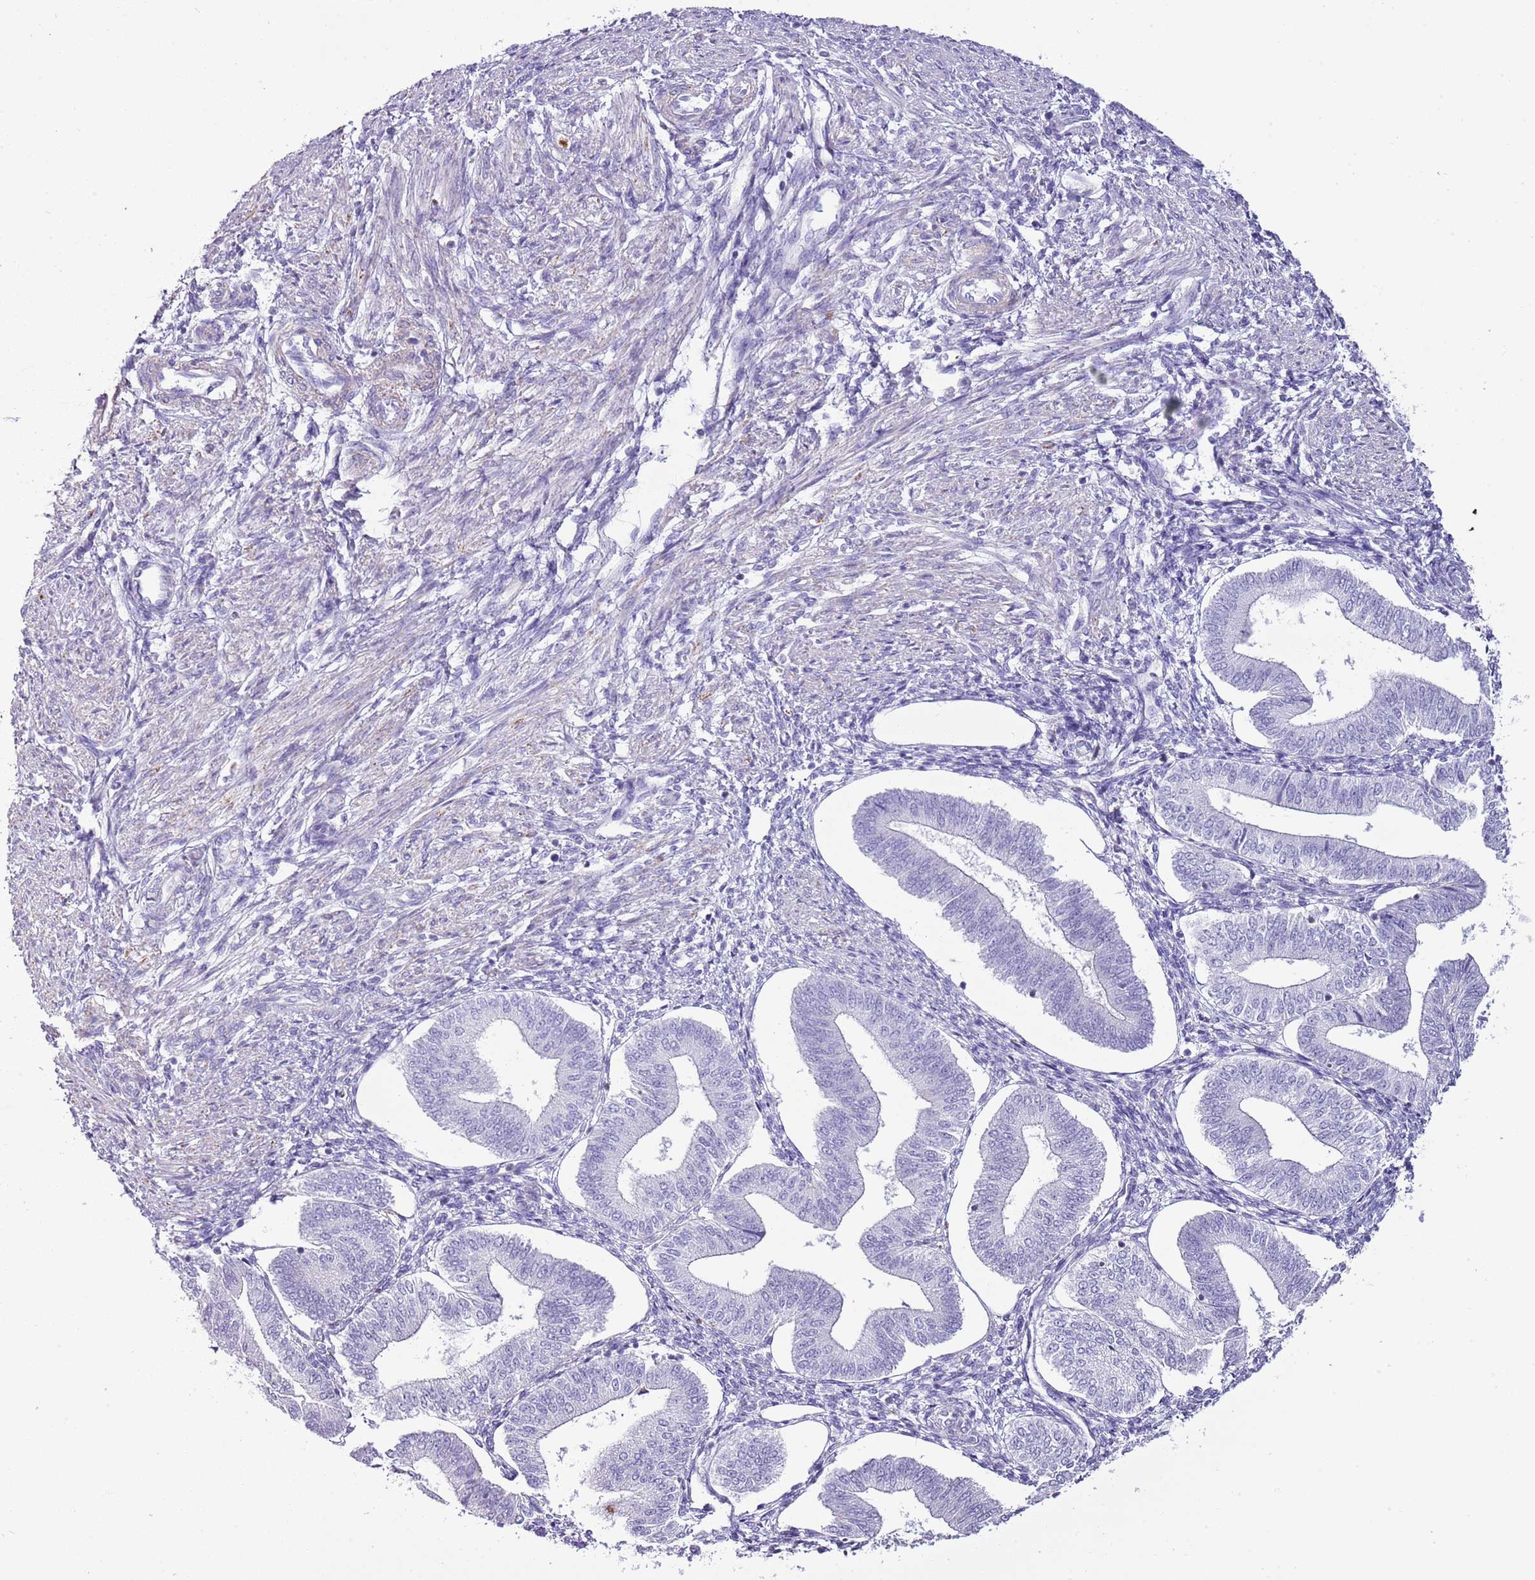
{"staining": {"intensity": "negative", "quantity": "none", "location": "none"}, "tissue": "endometrium", "cell_type": "Cells in endometrial stroma", "image_type": "normal", "snomed": [{"axis": "morphology", "description": "Normal tissue, NOS"}, {"axis": "topography", "description": "Endometrium"}], "caption": "The histopathology image shows no staining of cells in endometrial stroma in unremarkable endometrium.", "gene": "SLC23A1", "patient": {"sex": "female", "age": 34}}